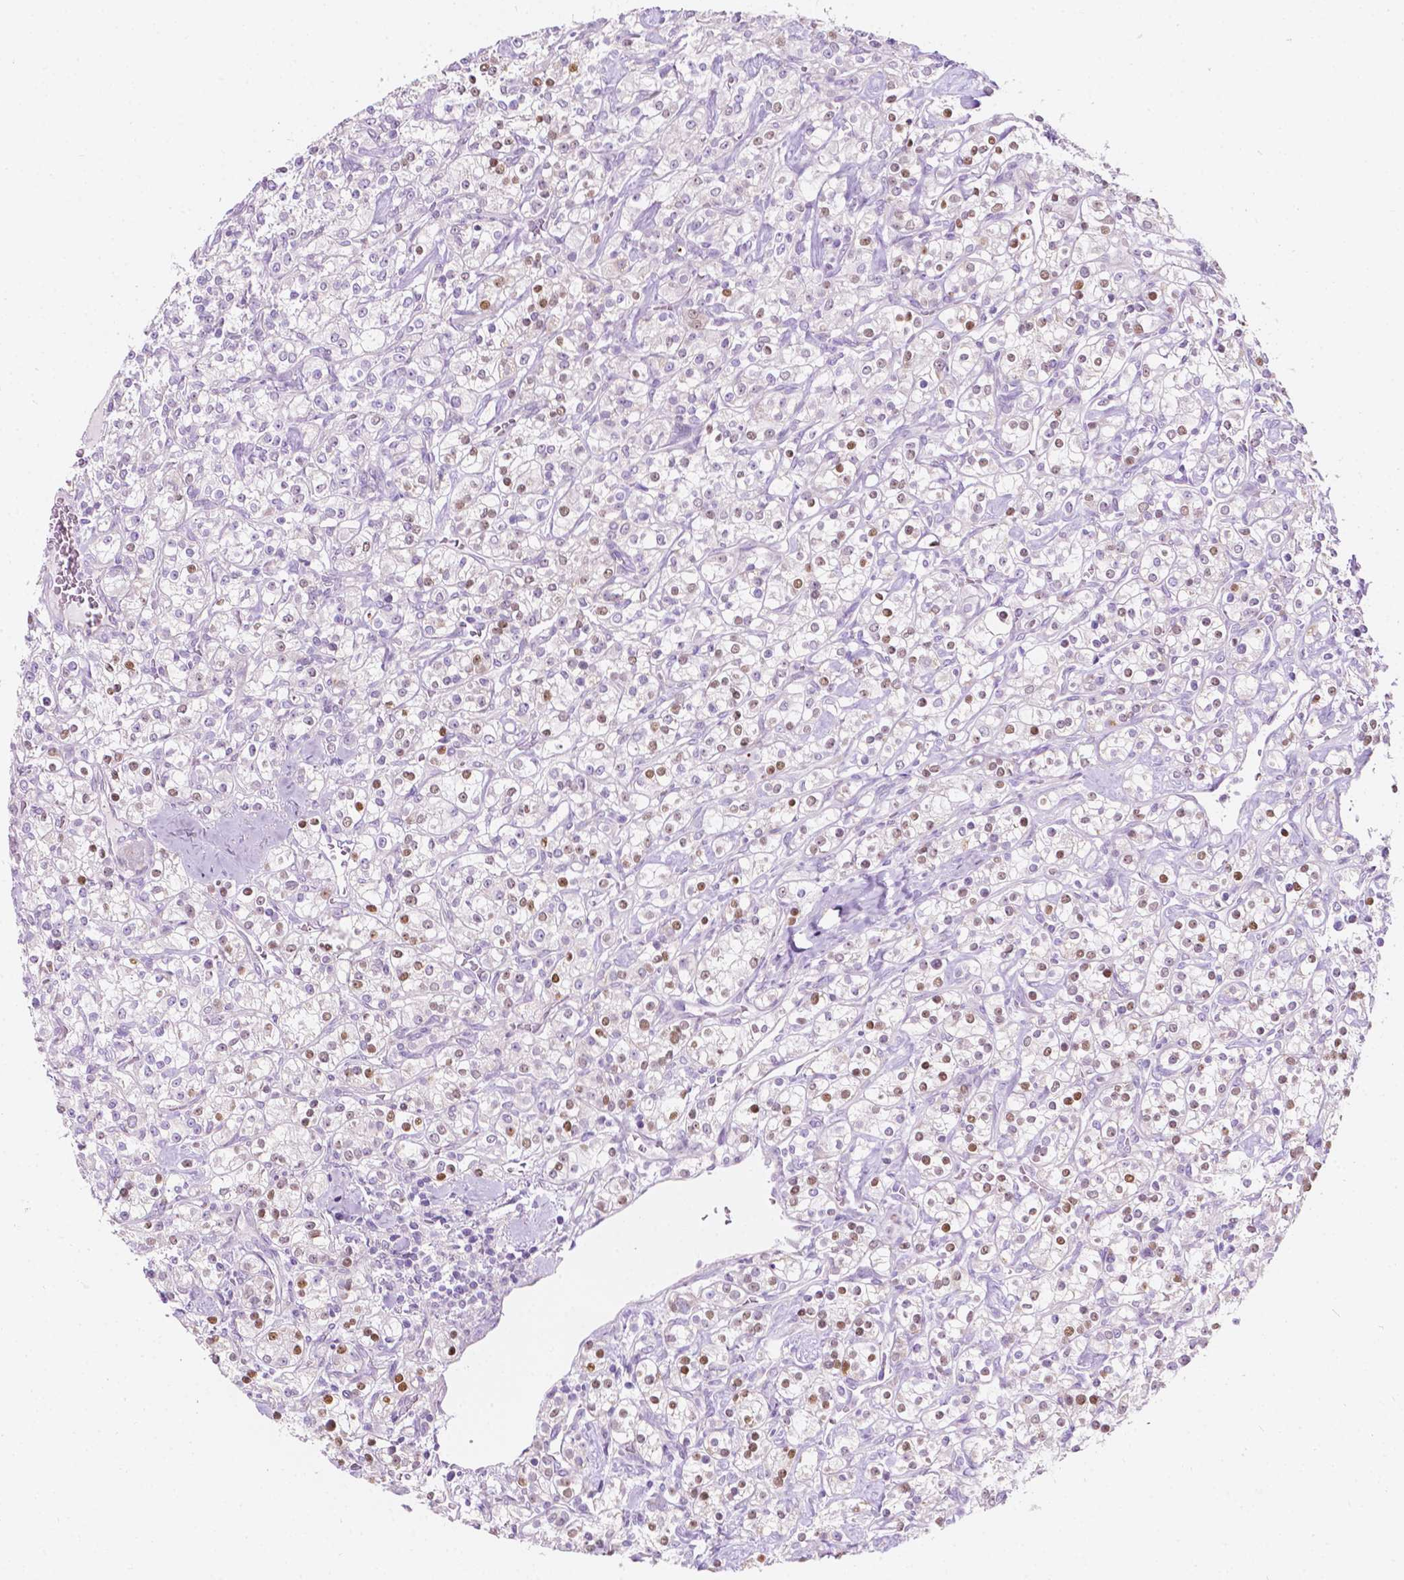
{"staining": {"intensity": "moderate", "quantity": "25%-75%", "location": "nuclear"}, "tissue": "renal cancer", "cell_type": "Tumor cells", "image_type": "cancer", "snomed": [{"axis": "morphology", "description": "Adenocarcinoma, NOS"}, {"axis": "topography", "description": "Kidney"}], "caption": "Adenocarcinoma (renal) was stained to show a protein in brown. There is medium levels of moderate nuclear staining in about 25%-75% of tumor cells.", "gene": "NOS1AP", "patient": {"sex": "male", "age": 77}}